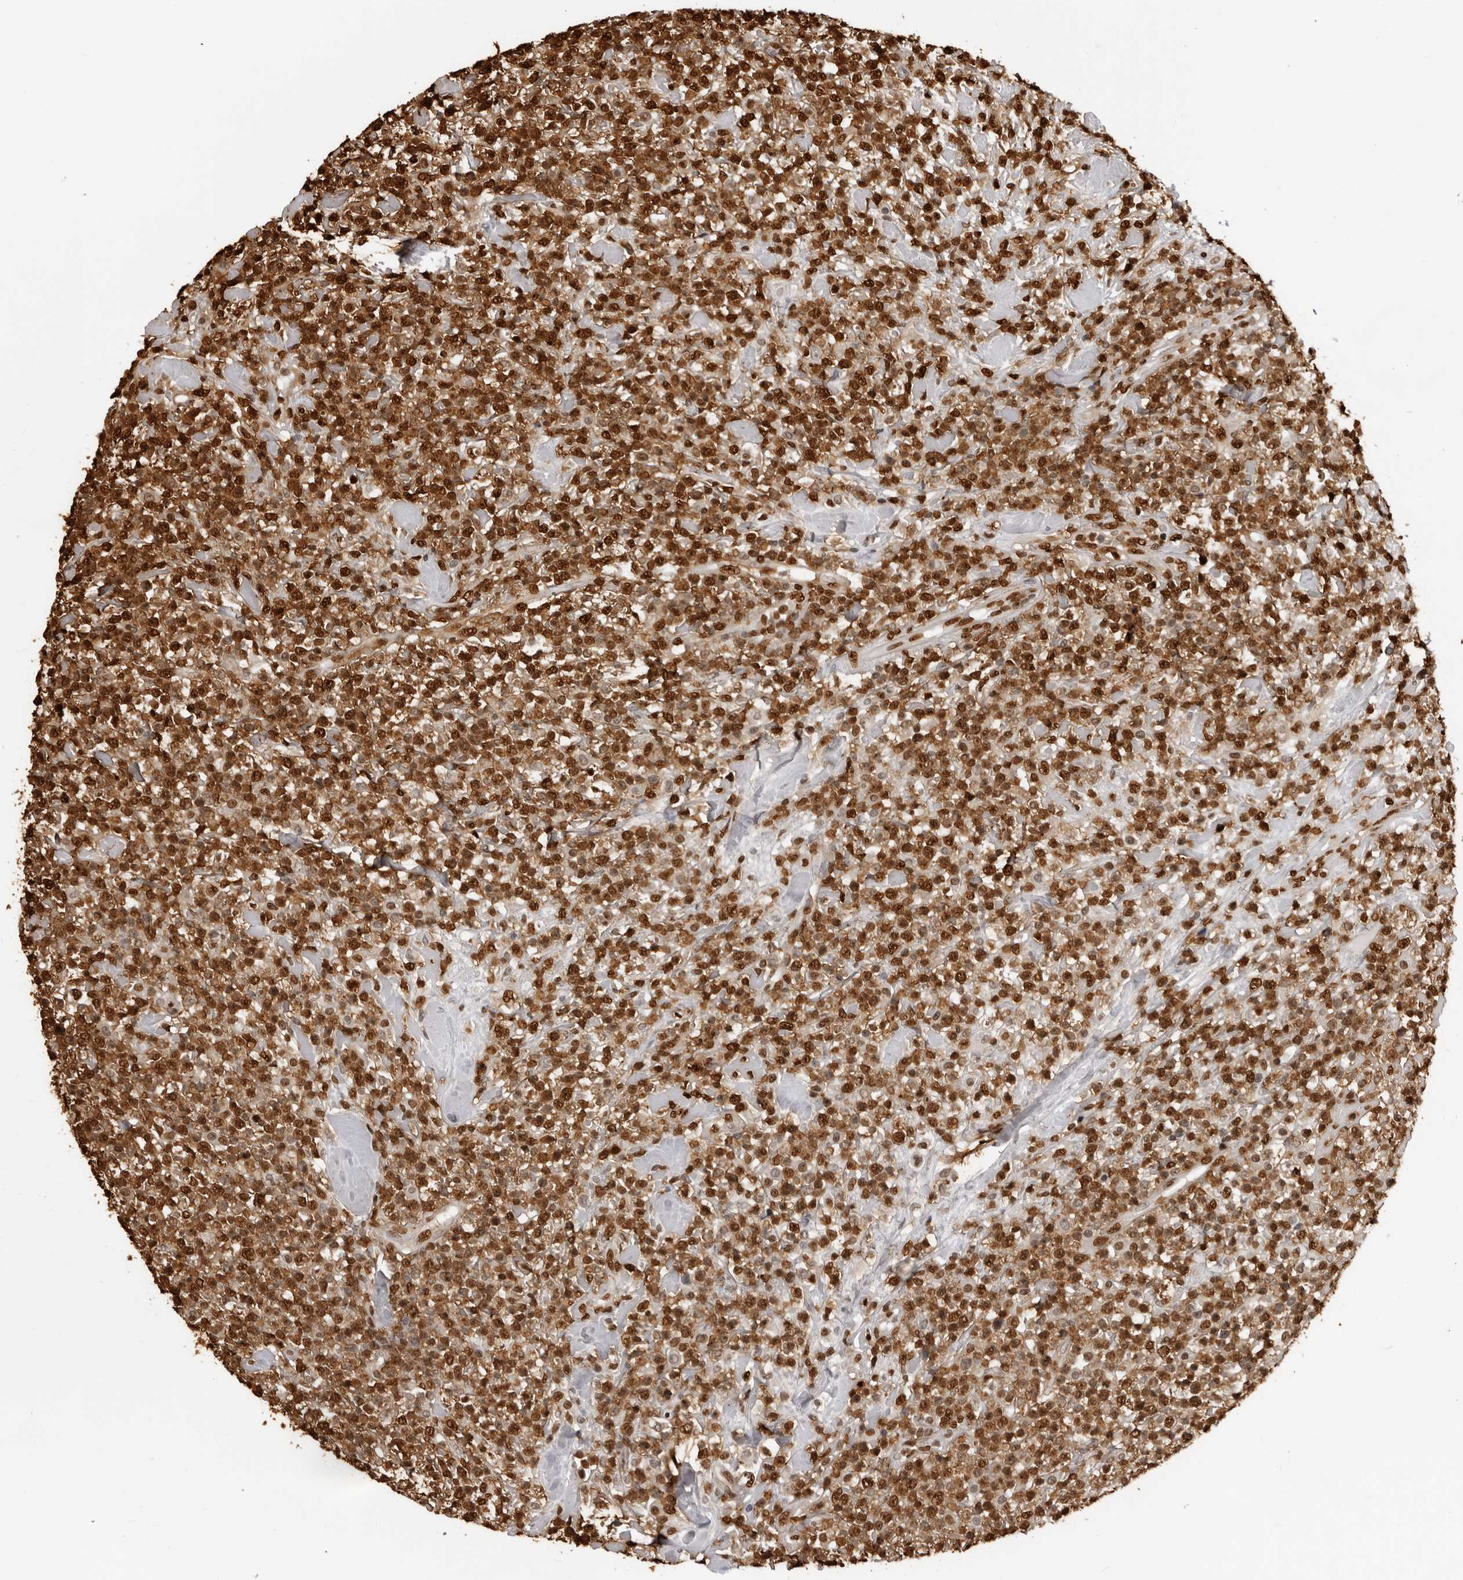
{"staining": {"intensity": "strong", "quantity": ">75%", "location": "cytoplasmic/membranous,nuclear"}, "tissue": "lymphoma", "cell_type": "Tumor cells", "image_type": "cancer", "snomed": [{"axis": "morphology", "description": "Malignant lymphoma, non-Hodgkin's type, High grade"}, {"axis": "topography", "description": "Colon"}], "caption": "Lymphoma stained with immunohistochemistry (IHC) shows strong cytoplasmic/membranous and nuclear positivity in approximately >75% of tumor cells.", "gene": "ZFP91", "patient": {"sex": "female", "age": 53}}